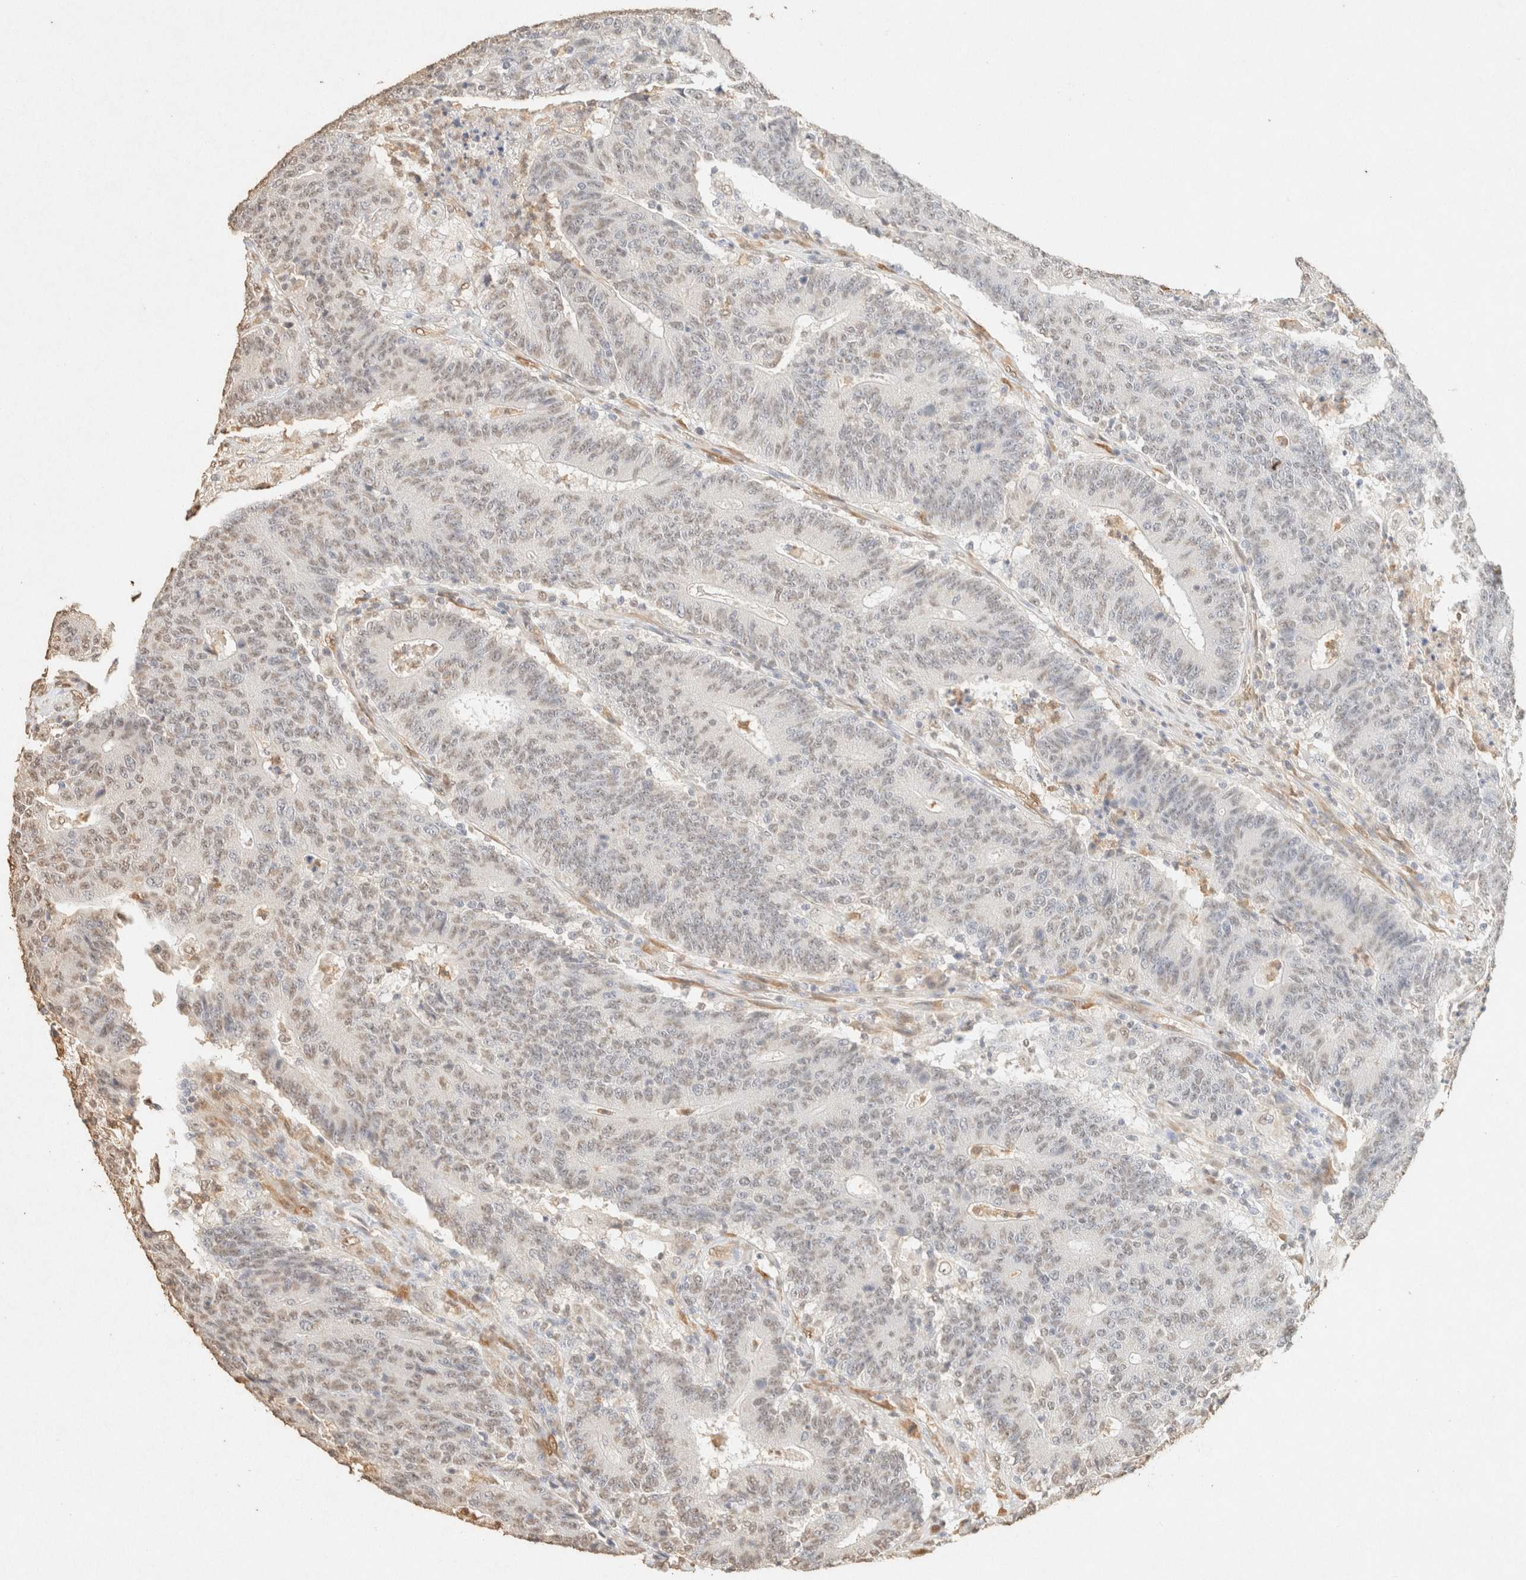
{"staining": {"intensity": "weak", "quantity": ">75%", "location": "nuclear"}, "tissue": "colorectal cancer", "cell_type": "Tumor cells", "image_type": "cancer", "snomed": [{"axis": "morphology", "description": "Normal tissue, NOS"}, {"axis": "morphology", "description": "Adenocarcinoma, NOS"}, {"axis": "topography", "description": "Colon"}], "caption": "Immunohistochemical staining of colorectal cancer (adenocarcinoma) exhibits low levels of weak nuclear expression in approximately >75% of tumor cells.", "gene": "S100A13", "patient": {"sex": "female", "age": 75}}